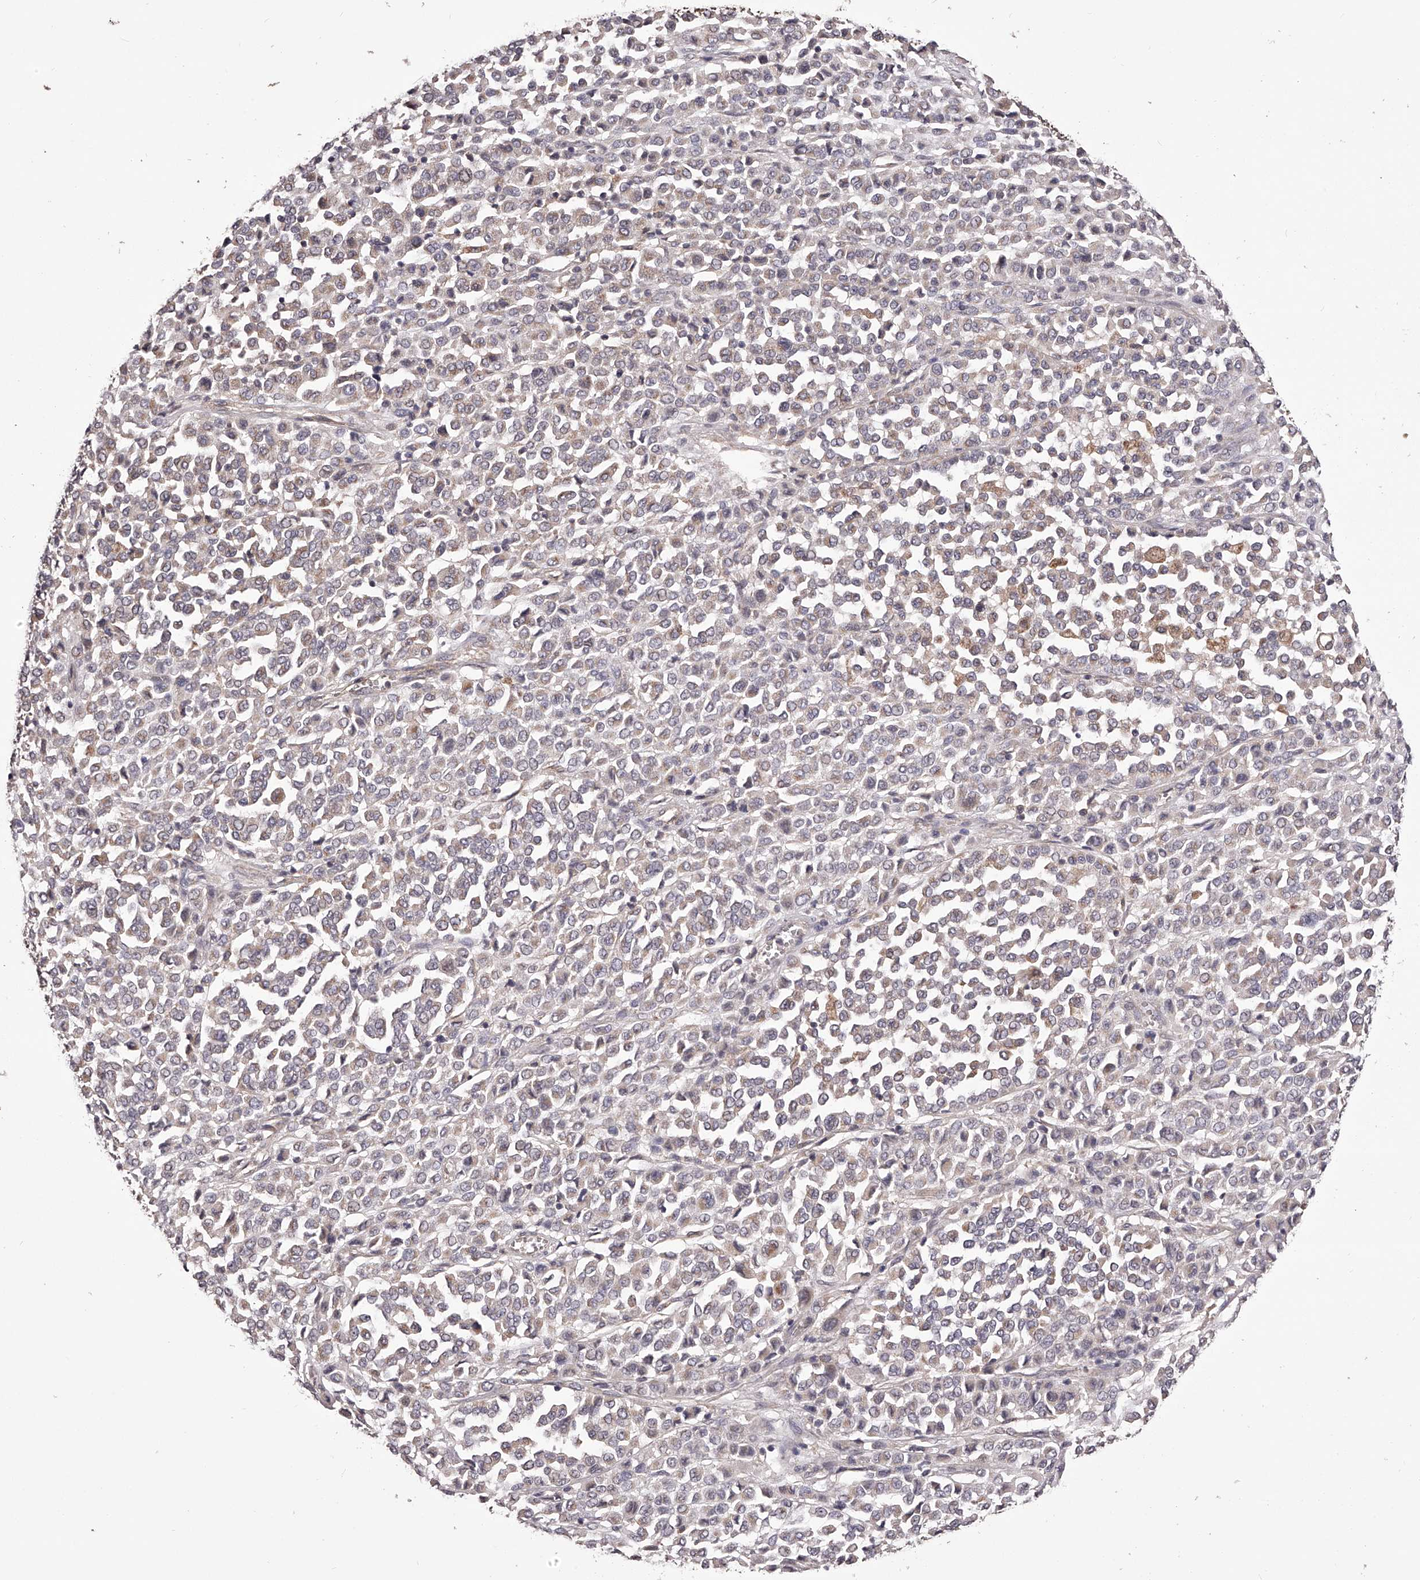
{"staining": {"intensity": "weak", "quantity": "25%-75%", "location": "cytoplasmic/membranous"}, "tissue": "melanoma", "cell_type": "Tumor cells", "image_type": "cancer", "snomed": [{"axis": "morphology", "description": "Malignant melanoma, Metastatic site"}, {"axis": "topography", "description": "Pancreas"}], "caption": "Immunohistochemical staining of human melanoma demonstrates weak cytoplasmic/membranous protein staining in approximately 25%-75% of tumor cells.", "gene": "ODF2L", "patient": {"sex": "female", "age": 30}}